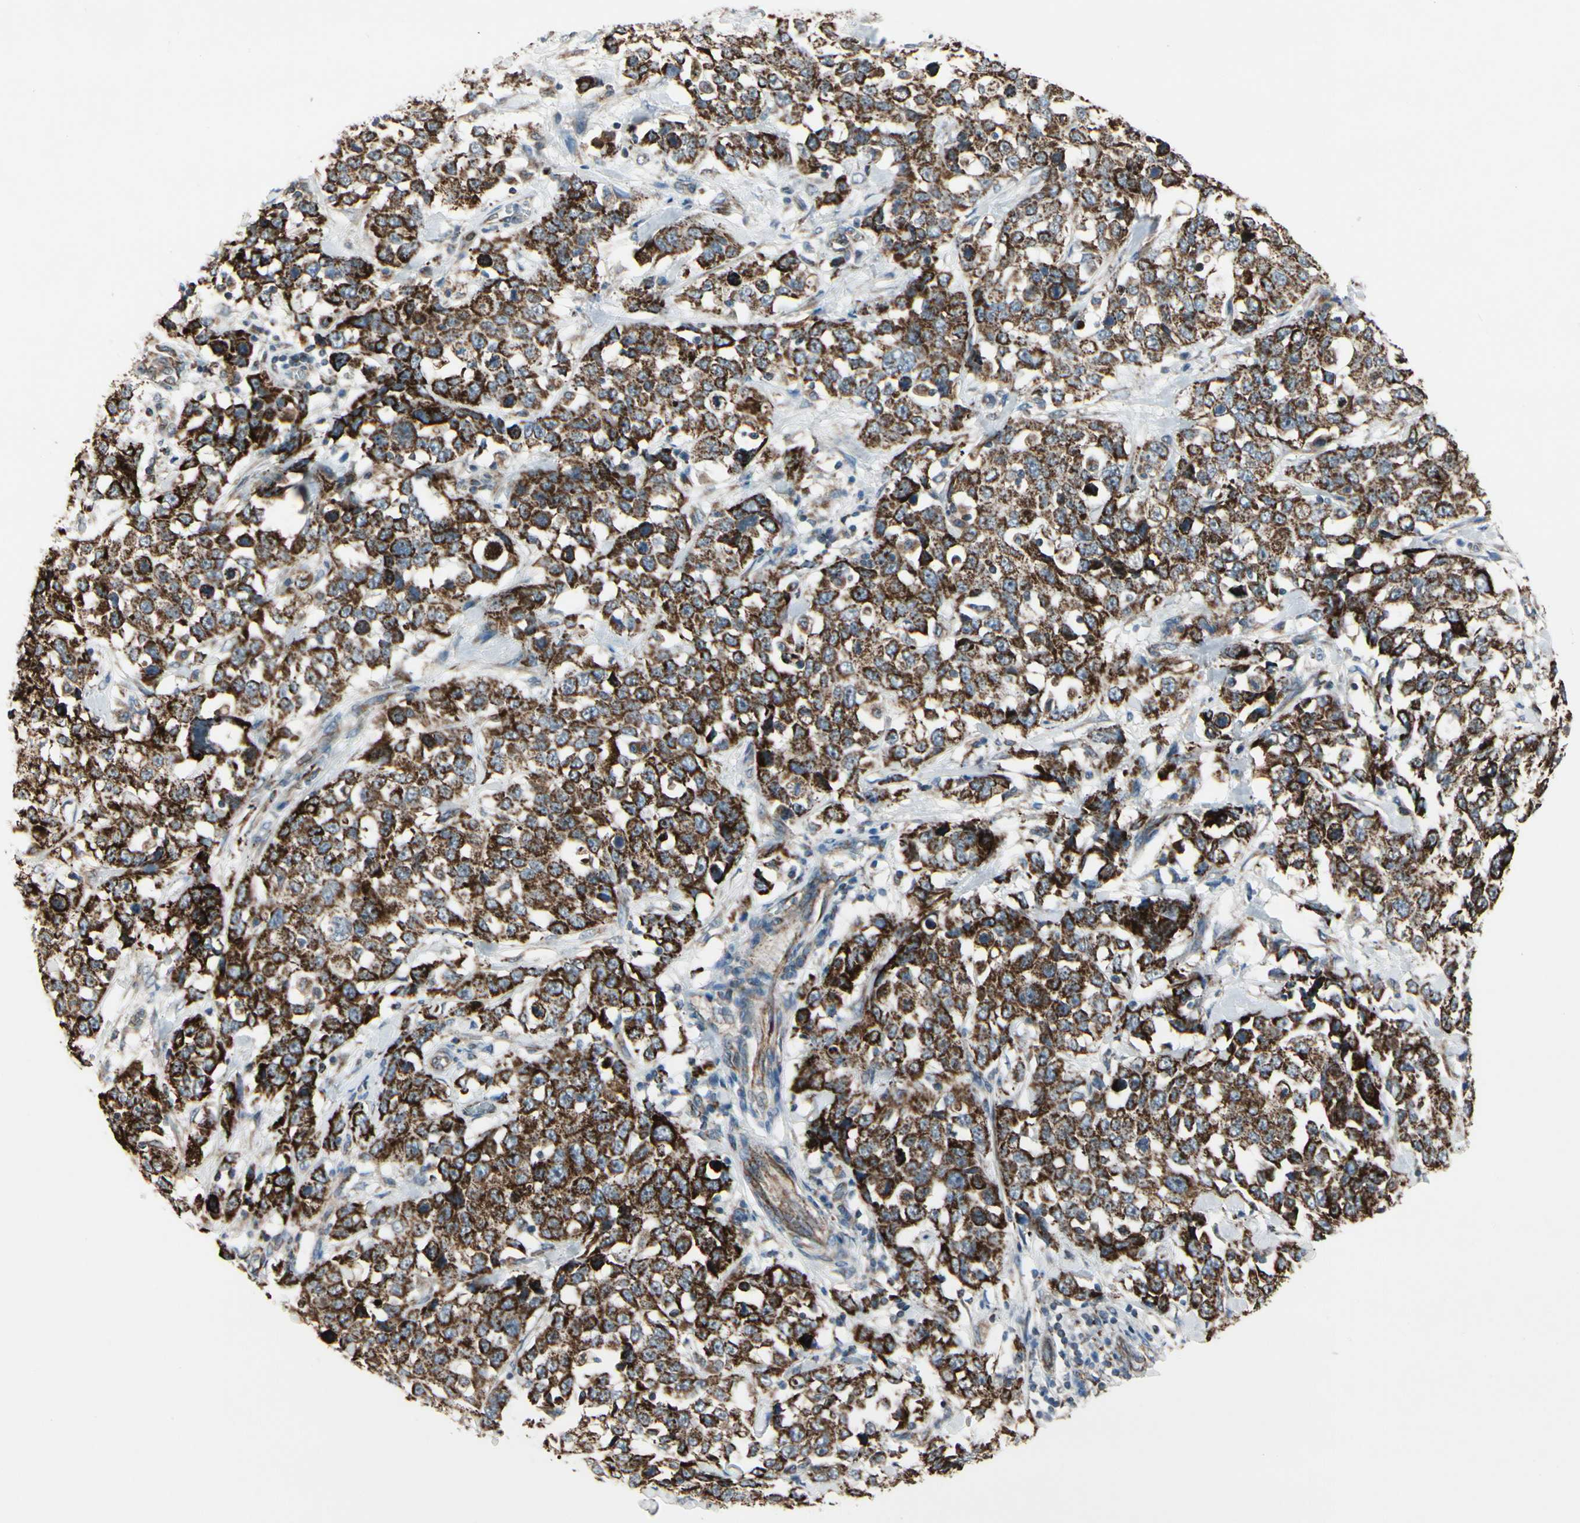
{"staining": {"intensity": "moderate", "quantity": ">75%", "location": "cytoplasmic/membranous"}, "tissue": "stomach cancer", "cell_type": "Tumor cells", "image_type": "cancer", "snomed": [{"axis": "morphology", "description": "Normal tissue, NOS"}, {"axis": "morphology", "description": "Adenocarcinoma, NOS"}, {"axis": "topography", "description": "Stomach"}], "caption": "Immunohistochemical staining of human stomach cancer displays moderate cytoplasmic/membranous protein positivity in approximately >75% of tumor cells.", "gene": "CPT1A", "patient": {"sex": "male", "age": 48}}